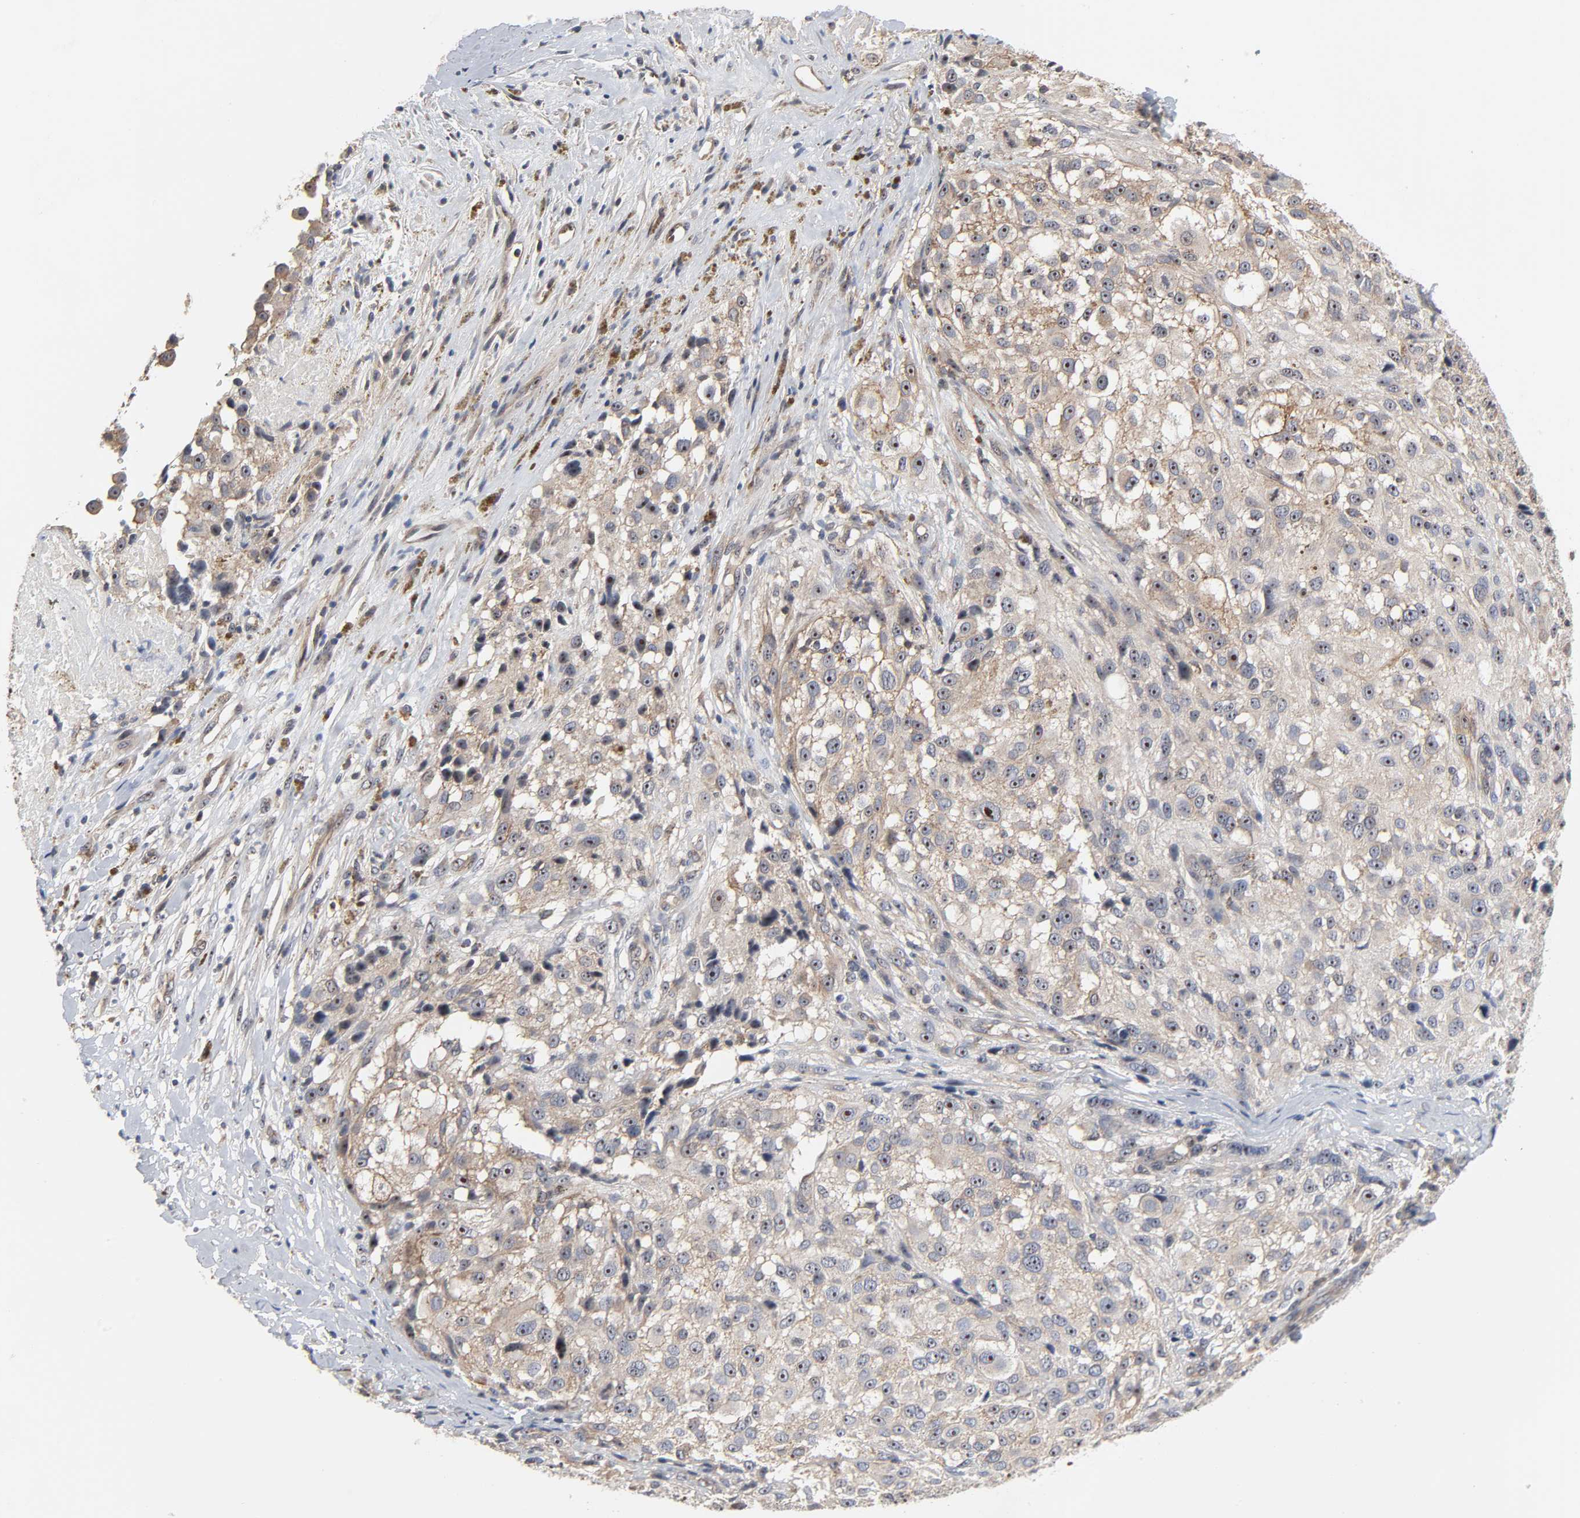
{"staining": {"intensity": "weak", "quantity": ">75%", "location": "cytoplasmic/membranous,nuclear"}, "tissue": "melanoma", "cell_type": "Tumor cells", "image_type": "cancer", "snomed": [{"axis": "morphology", "description": "Necrosis, NOS"}, {"axis": "morphology", "description": "Malignant melanoma, NOS"}, {"axis": "topography", "description": "Skin"}], "caption": "There is low levels of weak cytoplasmic/membranous and nuclear expression in tumor cells of malignant melanoma, as demonstrated by immunohistochemical staining (brown color).", "gene": "DDX10", "patient": {"sex": "female", "age": 87}}